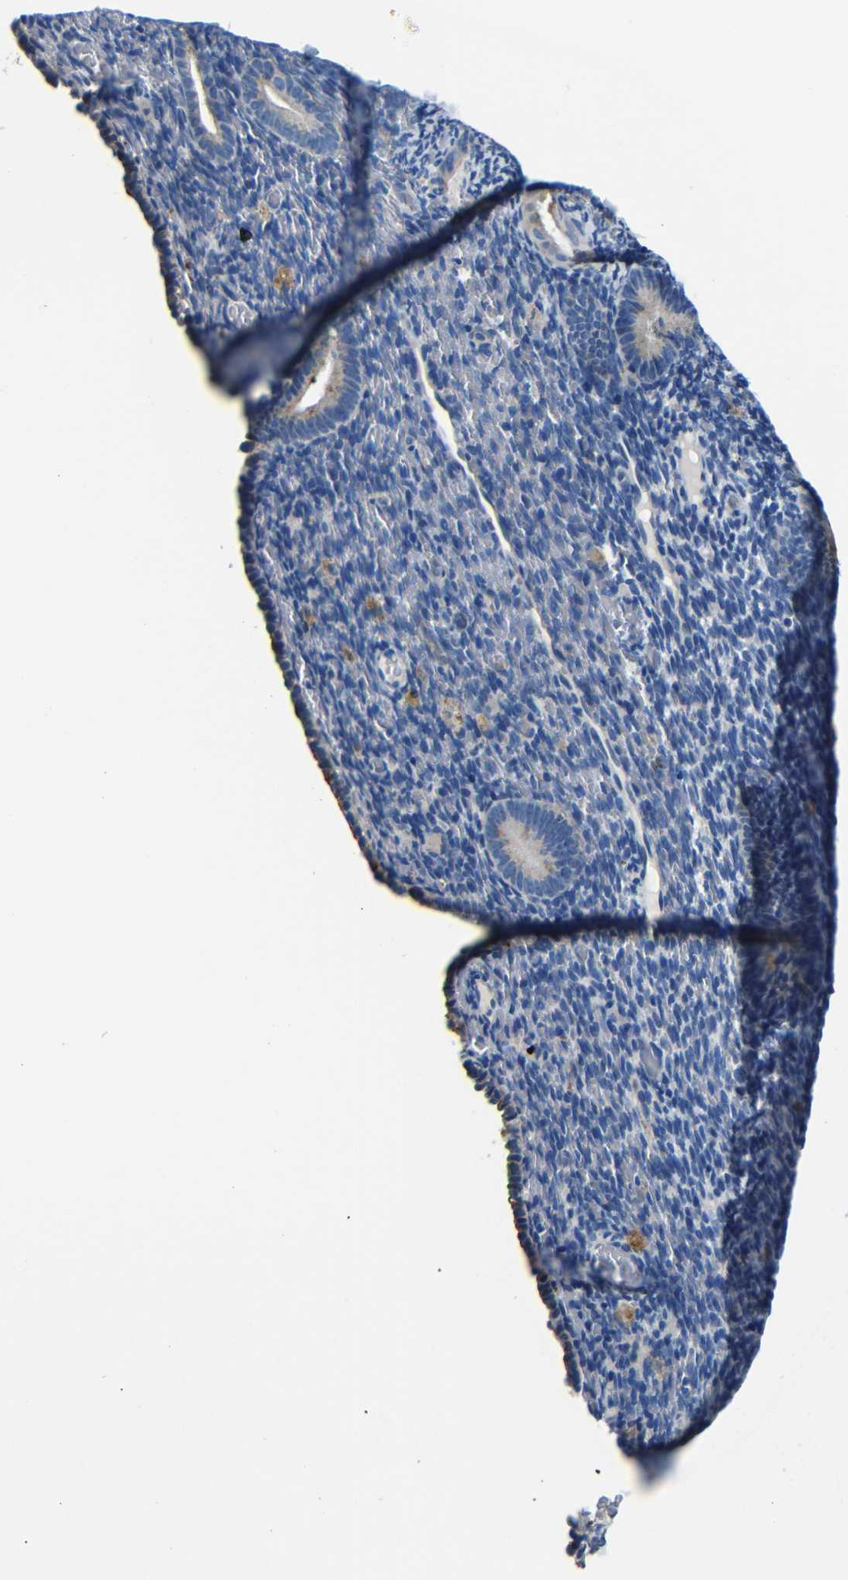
{"staining": {"intensity": "negative", "quantity": "none", "location": "none"}, "tissue": "endometrium", "cell_type": "Cells in endometrial stroma", "image_type": "normal", "snomed": [{"axis": "morphology", "description": "Normal tissue, NOS"}, {"axis": "topography", "description": "Endometrium"}], "caption": "This is an immunohistochemistry (IHC) micrograph of unremarkable endometrium. There is no expression in cells in endometrial stroma.", "gene": "TNFAIP1", "patient": {"sex": "female", "age": 51}}